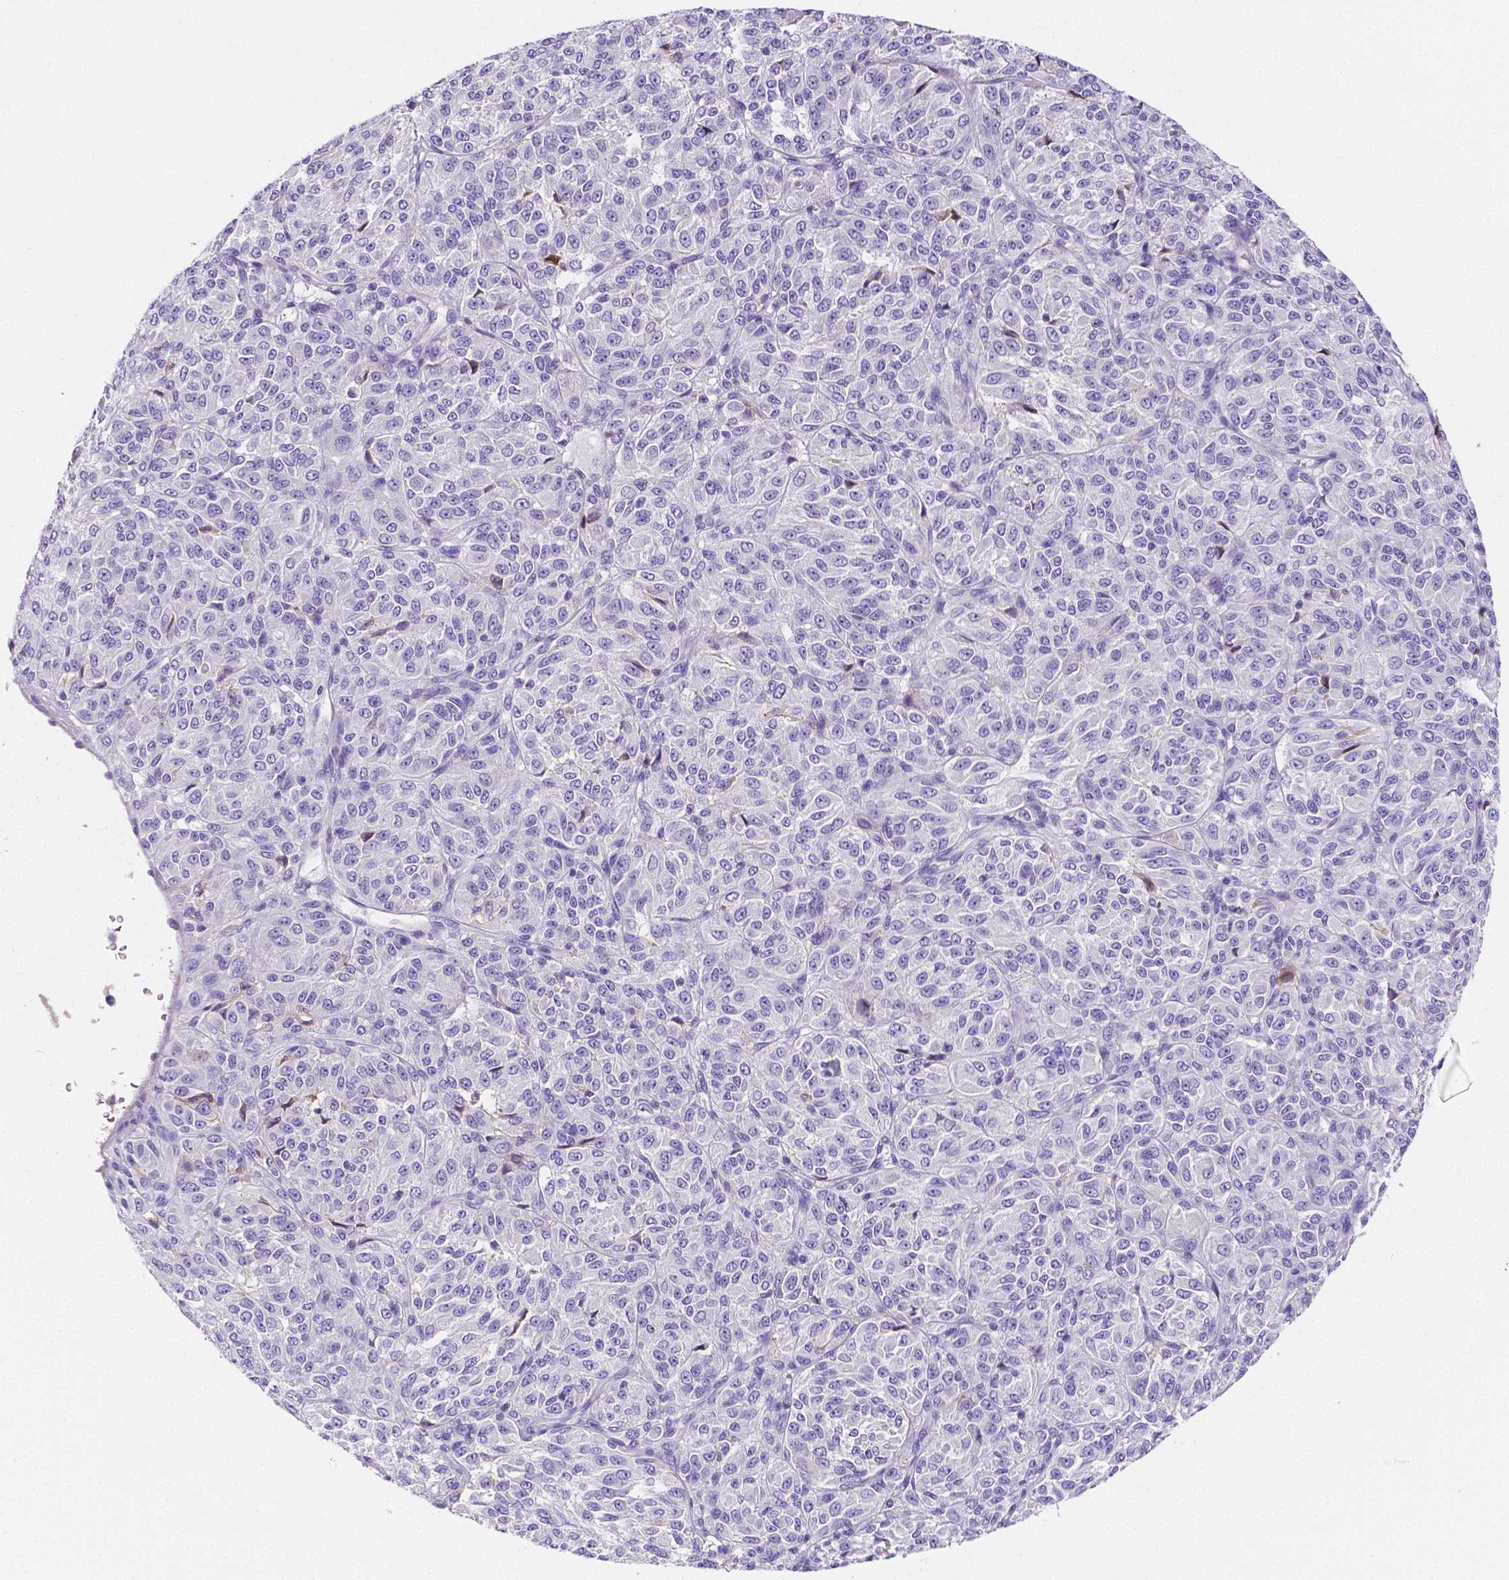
{"staining": {"intensity": "negative", "quantity": "none", "location": "none"}, "tissue": "melanoma", "cell_type": "Tumor cells", "image_type": "cancer", "snomed": [{"axis": "morphology", "description": "Malignant melanoma, Metastatic site"}, {"axis": "topography", "description": "Brain"}], "caption": "High power microscopy photomicrograph of an immunohistochemistry histopathology image of malignant melanoma (metastatic site), revealing no significant staining in tumor cells. Nuclei are stained in blue.", "gene": "GABRD", "patient": {"sex": "female", "age": 56}}